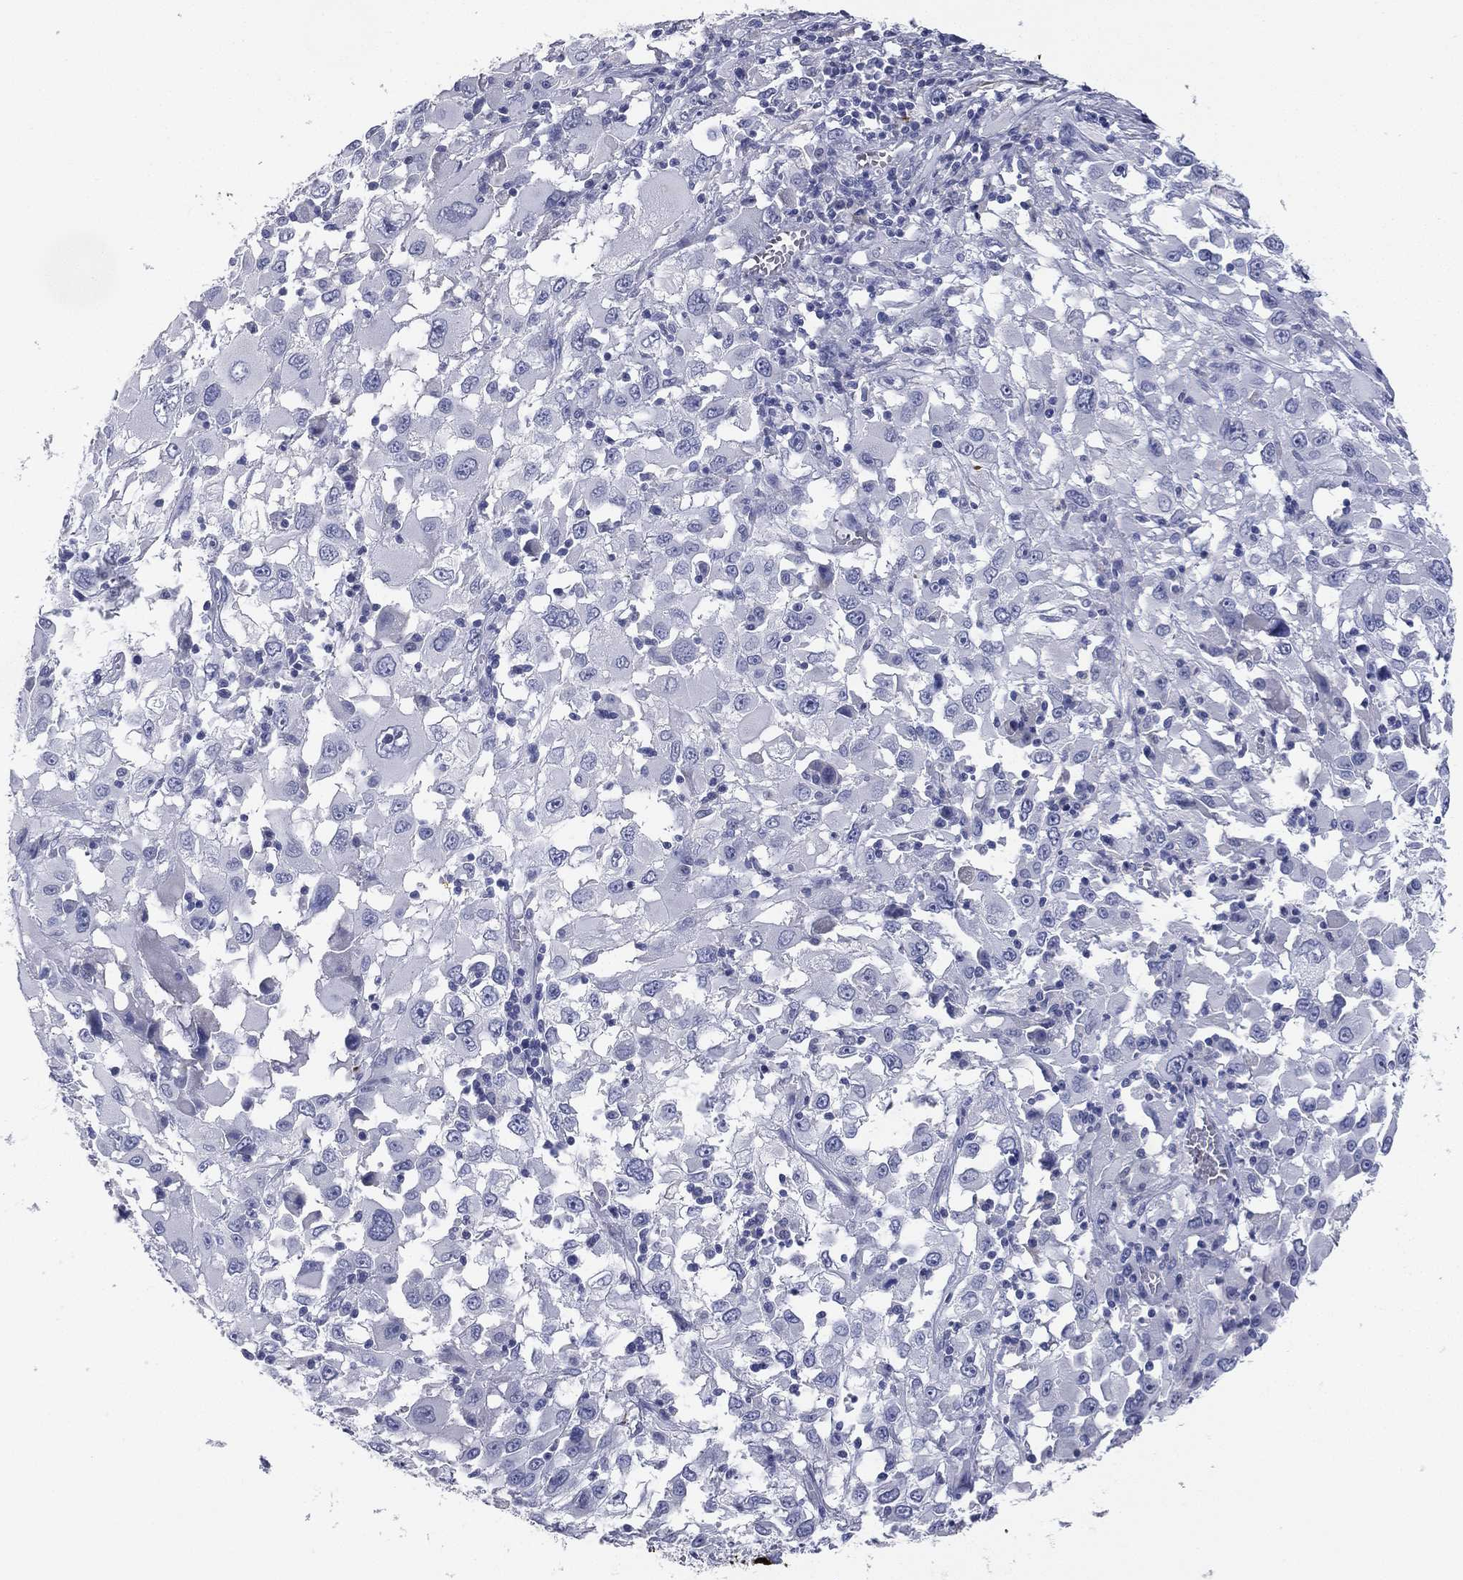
{"staining": {"intensity": "negative", "quantity": "none", "location": "none"}, "tissue": "melanoma", "cell_type": "Tumor cells", "image_type": "cancer", "snomed": [{"axis": "morphology", "description": "Malignant melanoma, Metastatic site"}, {"axis": "topography", "description": "Soft tissue"}], "caption": "Immunohistochemical staining of malignant melanoma (metastatic site) displays no significant staining in tumor cells. The staining was performed using DAB (3,3'-diaminobenzidine) to visualize the protein expression in brown, while the nuclei were stained in blue with hematoxylin (Magnification: 20x).", "gene": "KRT7", "patient": {"sex": "male", "age": 50}}